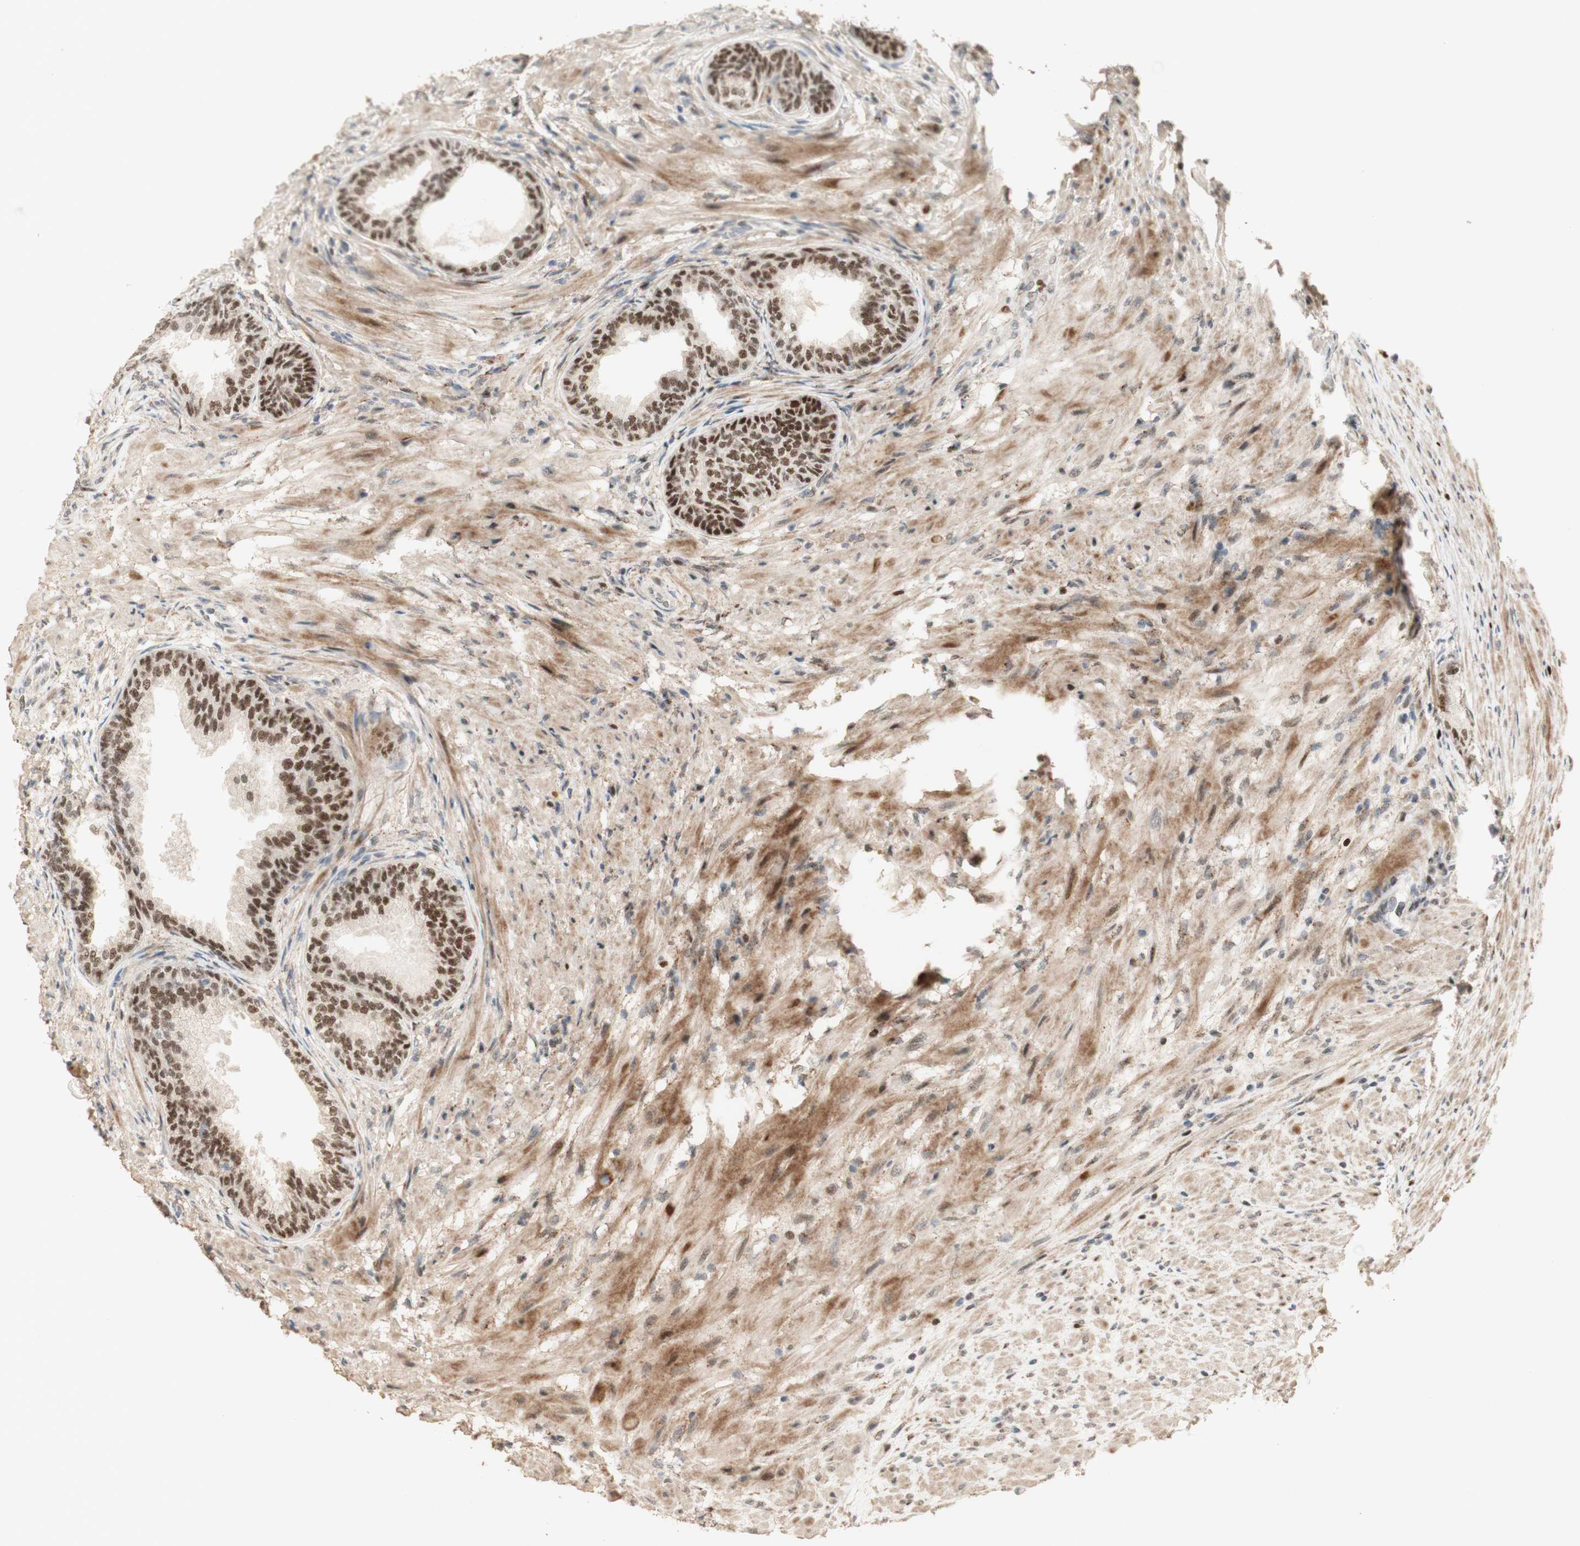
{"staining": {"intensity": "moderate", "quantity": ">75%", "location": "nuclear"}, "tissue": "prostate", "cell_type": "Glandular cells", "image_type": "normal", "snomed": [{"axis": "morphology", "description": "Normal tissue, NOS"}, {"axis": "topography", "description": "Prostate"}], "caption": "Unremarkable prostate exhibits moderate nuclear expression in approximately >75% of glandular cells, visualized by immunohistochemistry. (DAB (3,3'-diaminobenzidine) = brown stain, brightfield microscopy at high magnification).", "gene": "FOXP1", "patient": {"sex": "male", "age": 76}}